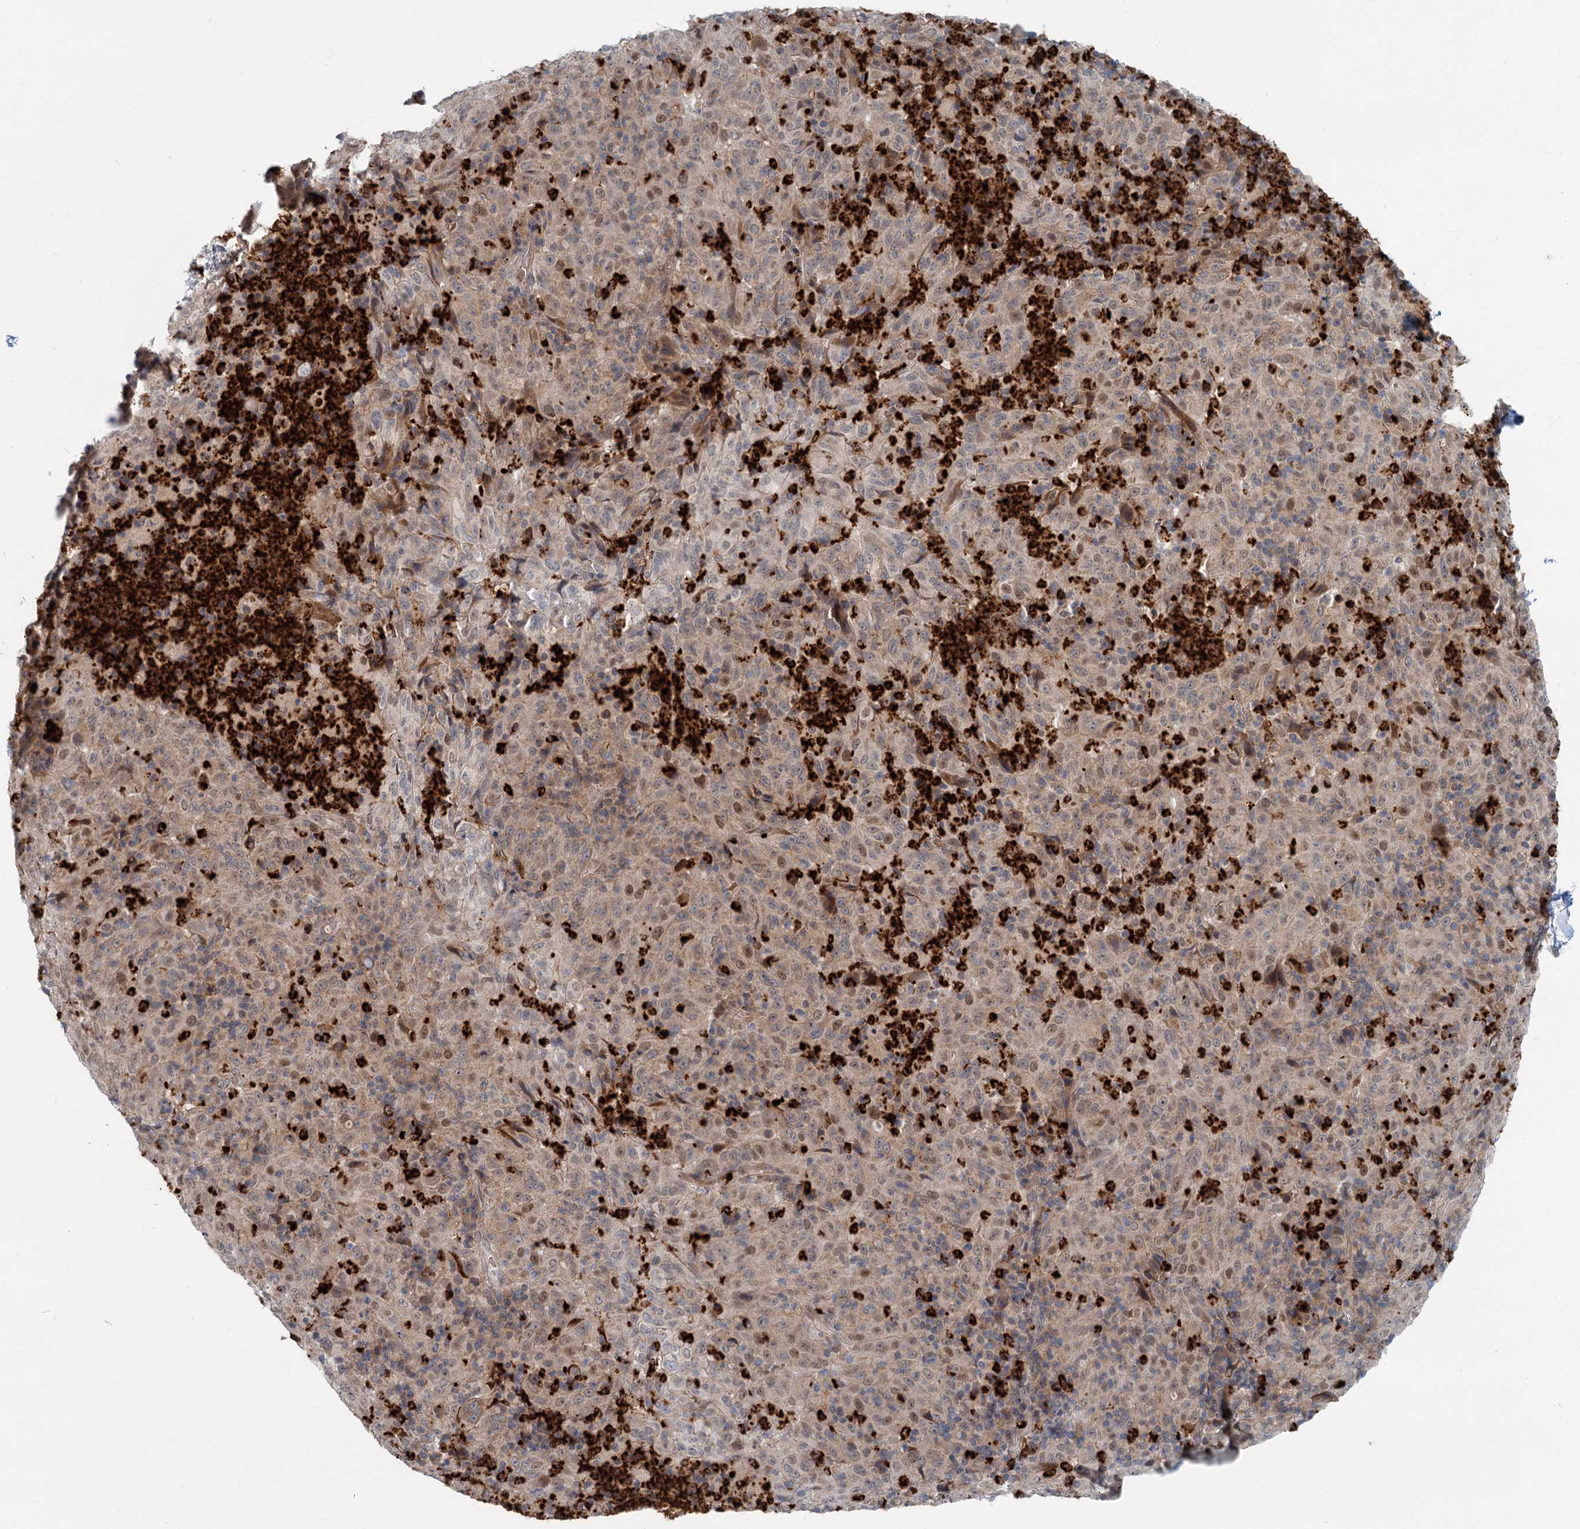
{"staining": {"intensity": "weak", "quantity": ">75%", "location": "cytoplasmic/membranous,nuclear"}, "tissue": "pancreatic cancer", "cell_type": "Tumor cells", "image_type": "cancer", "snomed": [{"axis": "morphology", "description": "Adenocarcinoma, NOS"}, {"axis": "topography", "description": "Pancreas"}], "caption": "High-magnification brightfield microscopy of pancreatic cancer stained with DAB (3,3'-diaminobenzidine) (brown) and counterstained with hematoxylin (blue). tumor cells exhibit weak cytoplasmic/membranous and nuclear positivity is identified in approximately>75% of cells. The protein of interest is shown in brown color, while the nuclei are stained blue.", "gene": "ADCY2", "patient": {"sex": "male", "age": 63}}